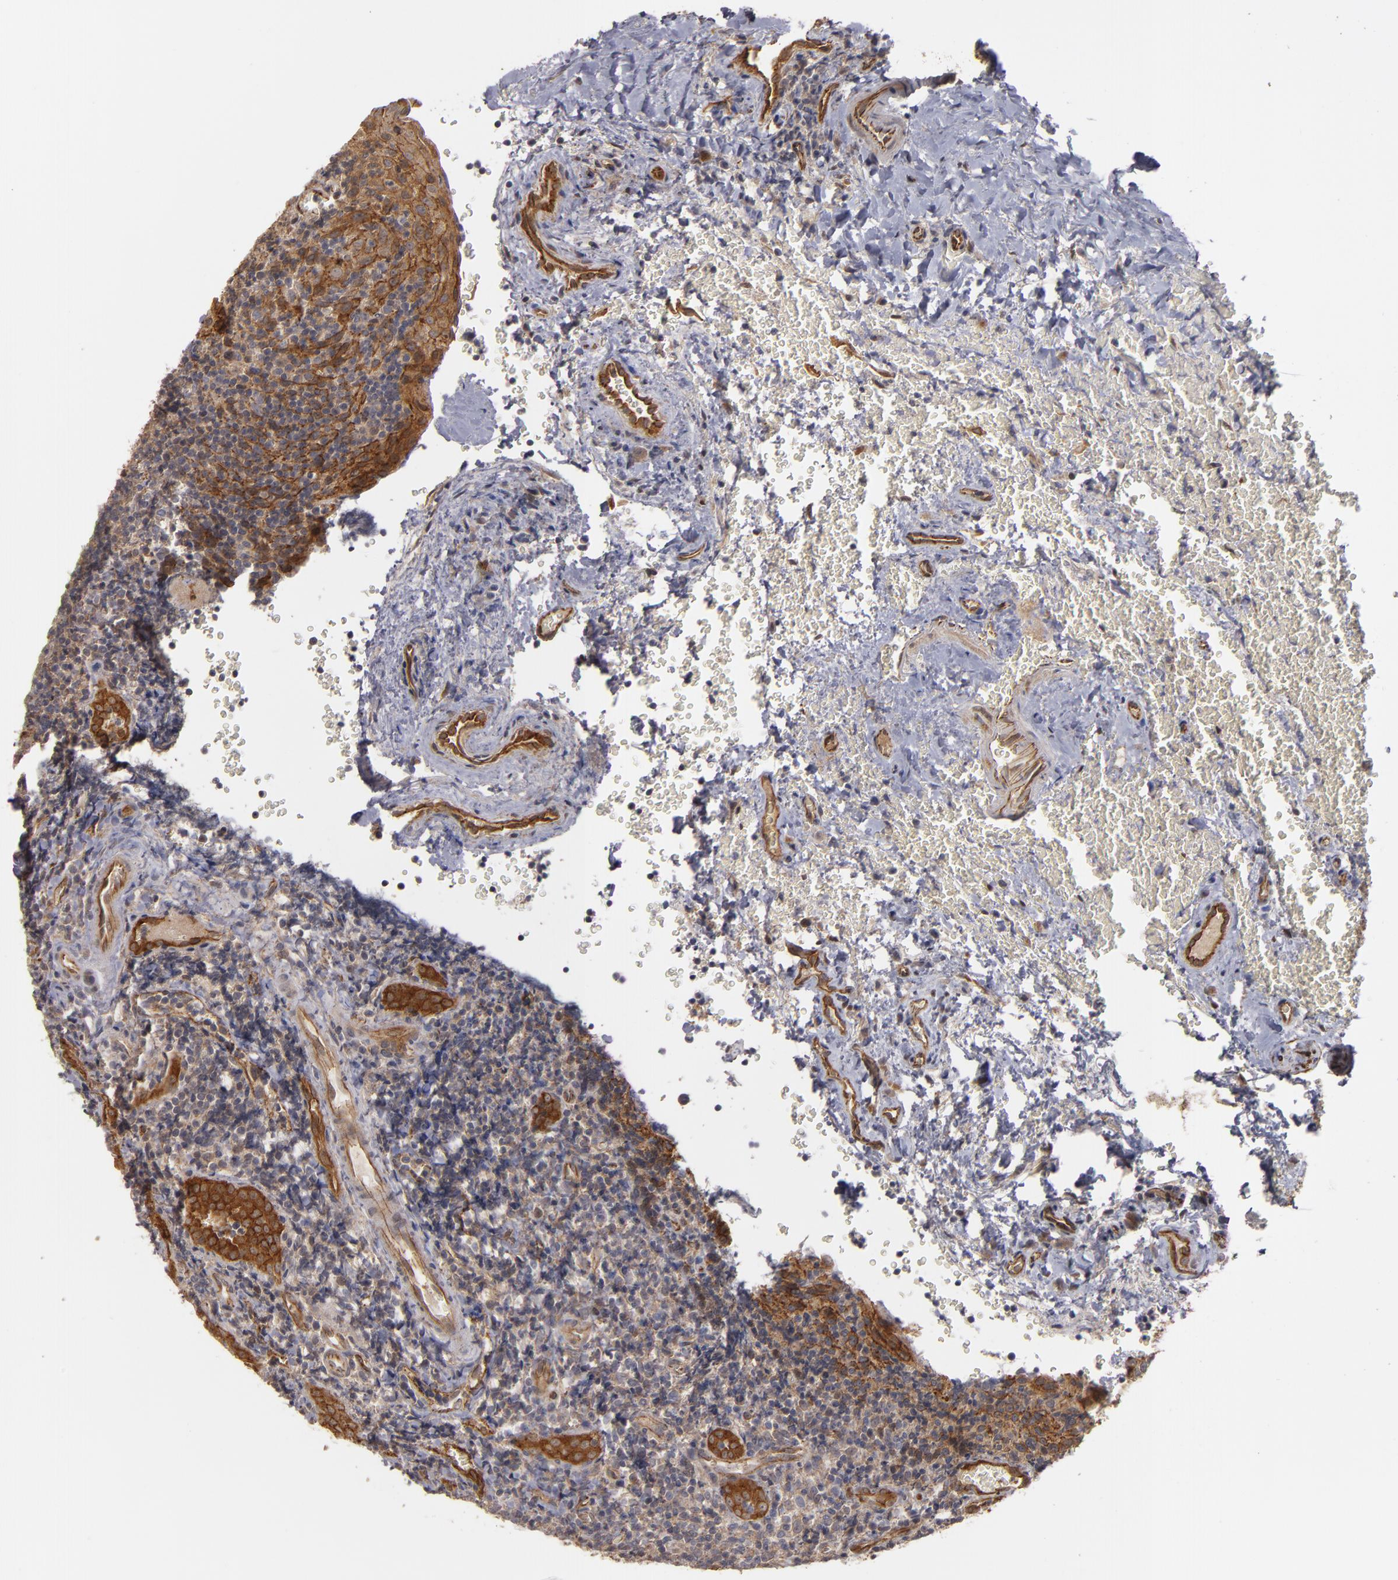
{"staining": {"intensity": "moderate", "quantity": "25%-75%", "location": "cytoplasmic/membranous"}, "tissue": "tonsil", "cell_type": "Germinal center cells", "image_type": "normal", "snomed": [{"axis": "morphology", "description": "Normal tissue, NOS"}, {"axis": "topography", "description": "Tonsil"}], "caption": "Moderate cytoplasmic/membranous protein staining is seen in approximately 25%-75% of germinal center cells in tonsil. (Brightfield microscopy of DAB IHC at high magnification).", "gene": "TJP1", "patient": {"sex": "male", "age": 20}}